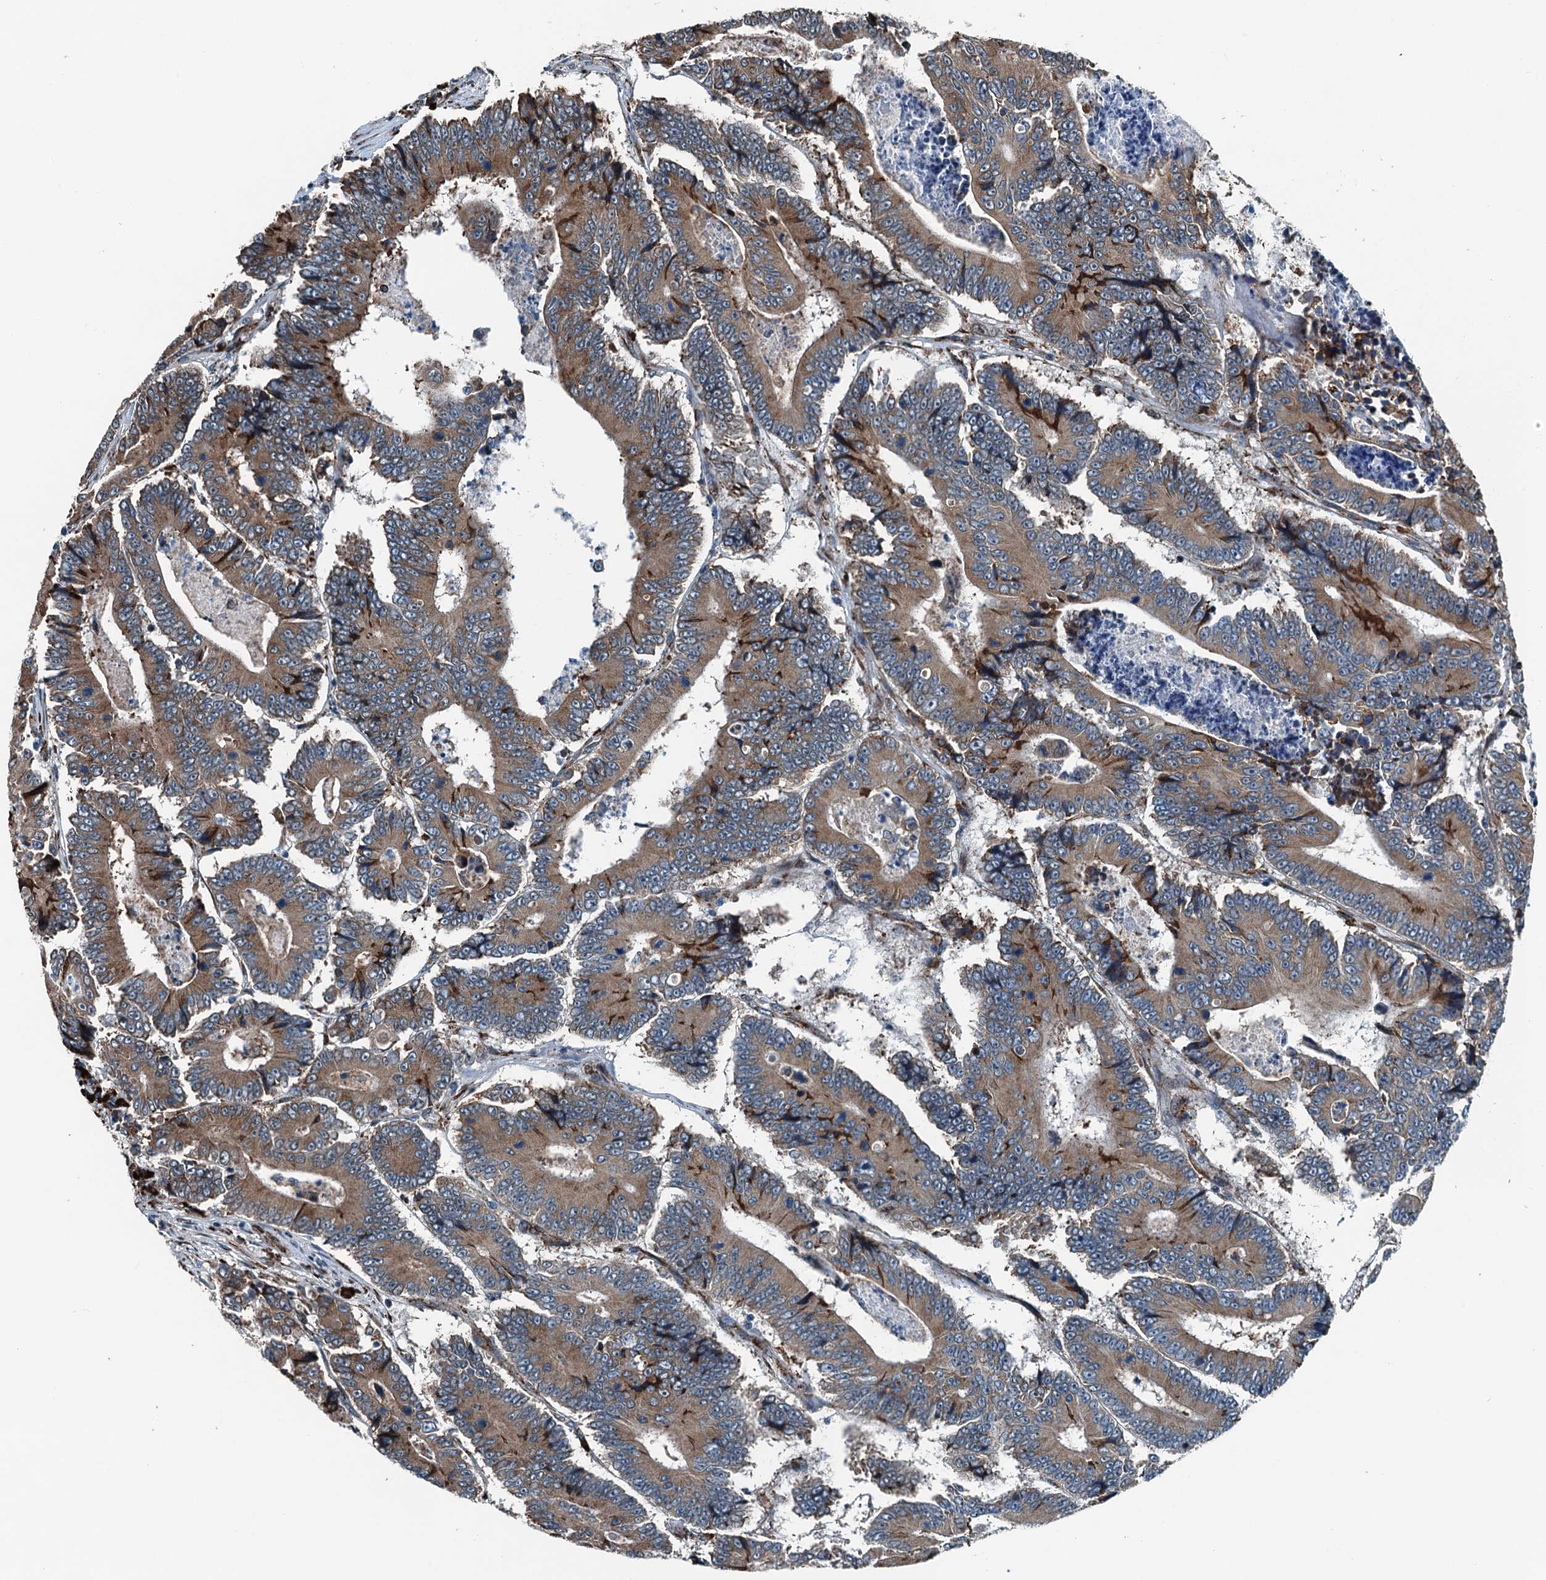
{"staining": {"intensity": "moderate", "quantity": ">75%", "location": "cytoplasmic/membranous"}, "tissue": "colorectal cancer", "cell_type": "Tumor cells", "image_type": "cancer", "snomed": [{"axis": "morphology", "description": "Adenocarcinoma, NOS"}, {"axis": "topography", "description": "Colon"}], "caption": "Brown immunohistochemical staining in human colorectal cancer (adenocarcinoma) demonstrates moderate cytoplasmic/membranous staining in about >75% of tumor cells.", "gene": "TAMALIN", "patient": {"sex": "male", "age": 83}}